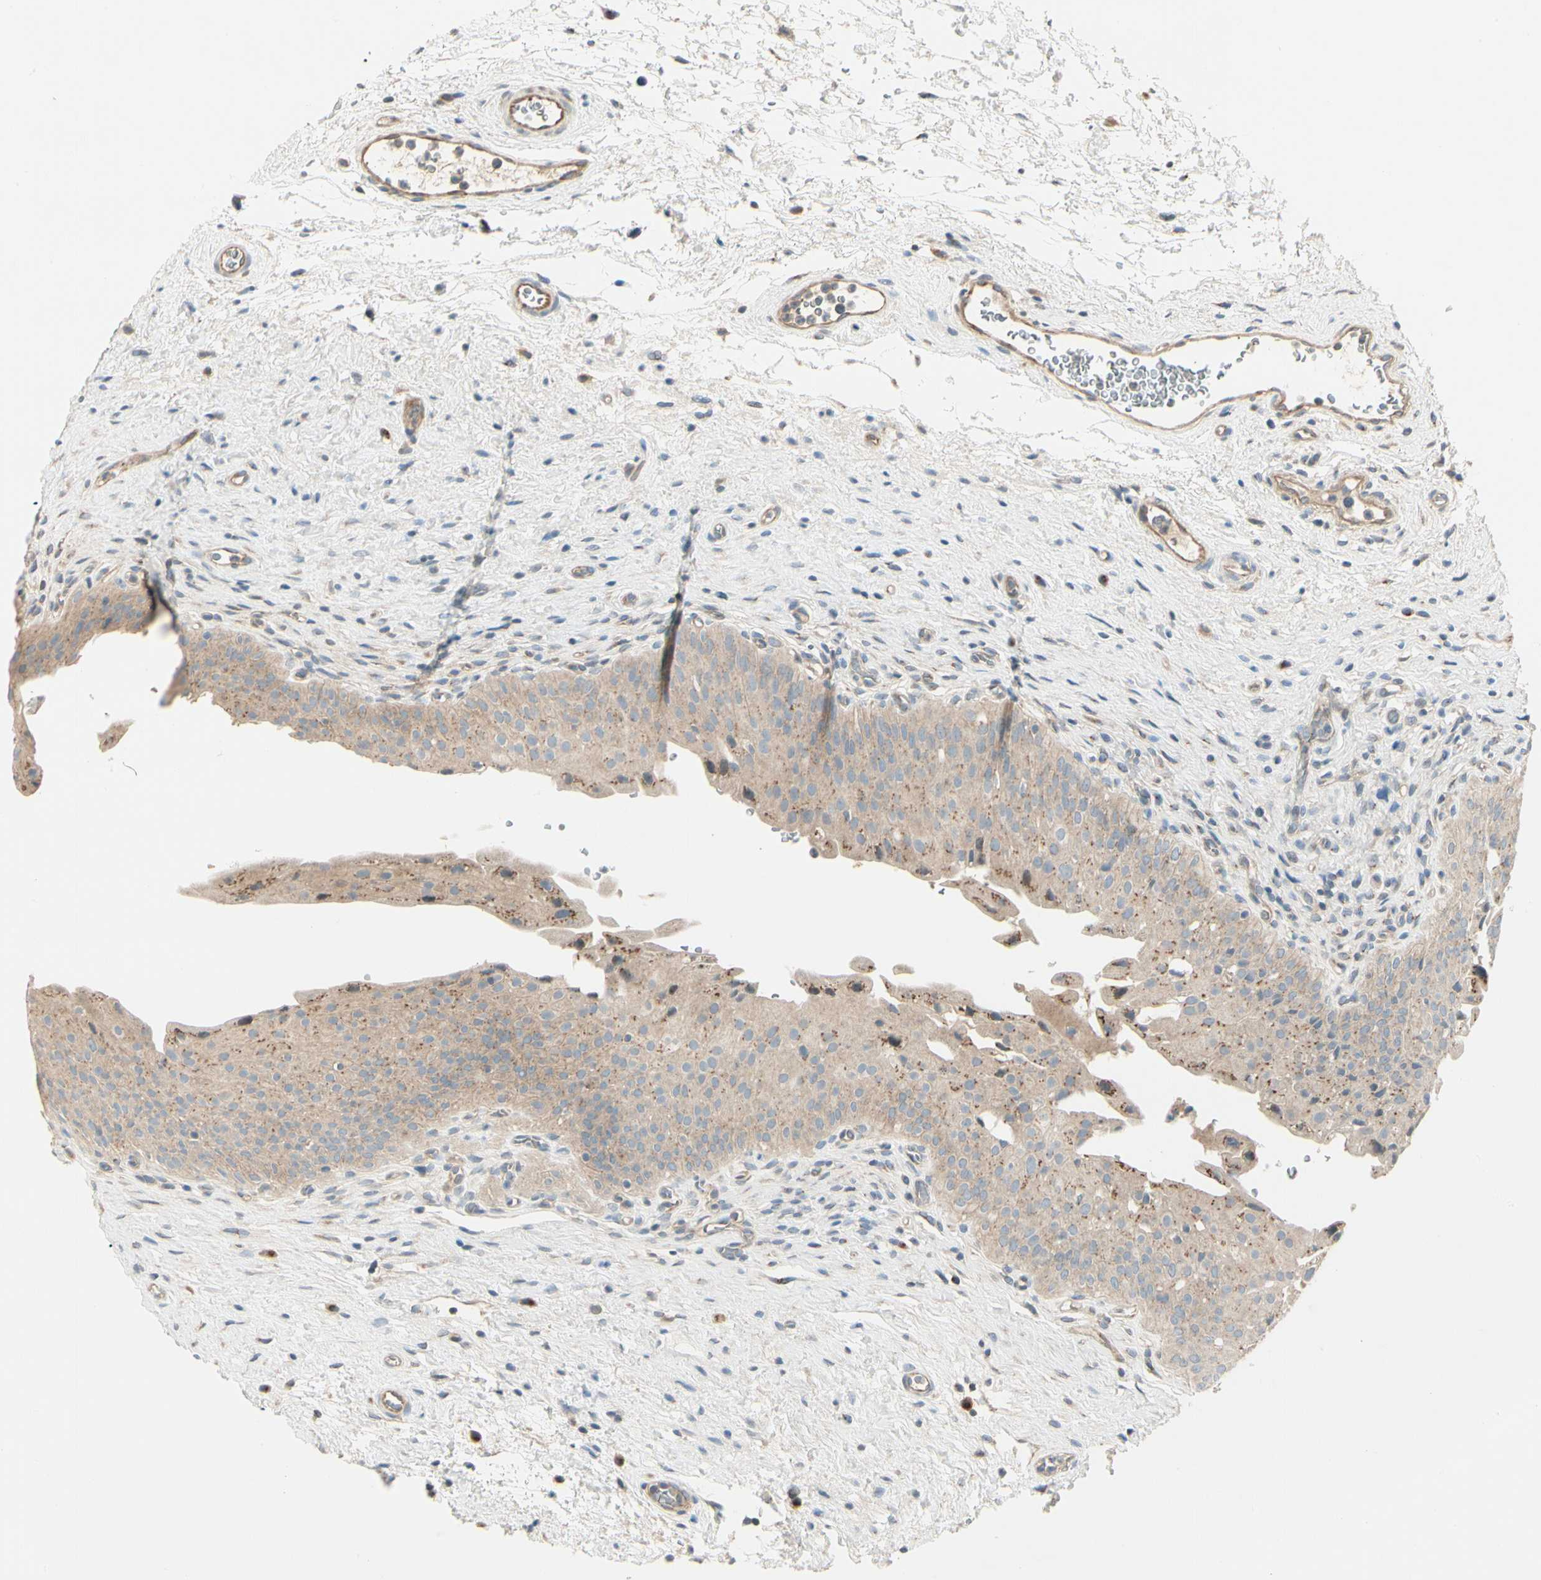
{"staining": {"intensity": "moderate", "quantity": ">75%", "location": "cytoplasmic/membranous"}, "tissue": "urinary bladder", "cell_type": "Urothelial cells", "image_type": "normal", "snomed": [{"axis": "morphology", "description": "Normal tissue, NOS"}, {"axis": "morphology", "description": "Urothelial carcinoma, High grade"}, {"axis": "topography", "description": "Urinary bladder"}], "caption": "This micrograph displays normal urinary bladder stained with immunohistochemistry to label a protein in brown. The cytoplasmic/membranous of urothelial cells show moderate positivity for the protein. Nuclei are counter-stained blue.", "gene": "ABCA3", "patient": {"sex": "male", "age": 46}}